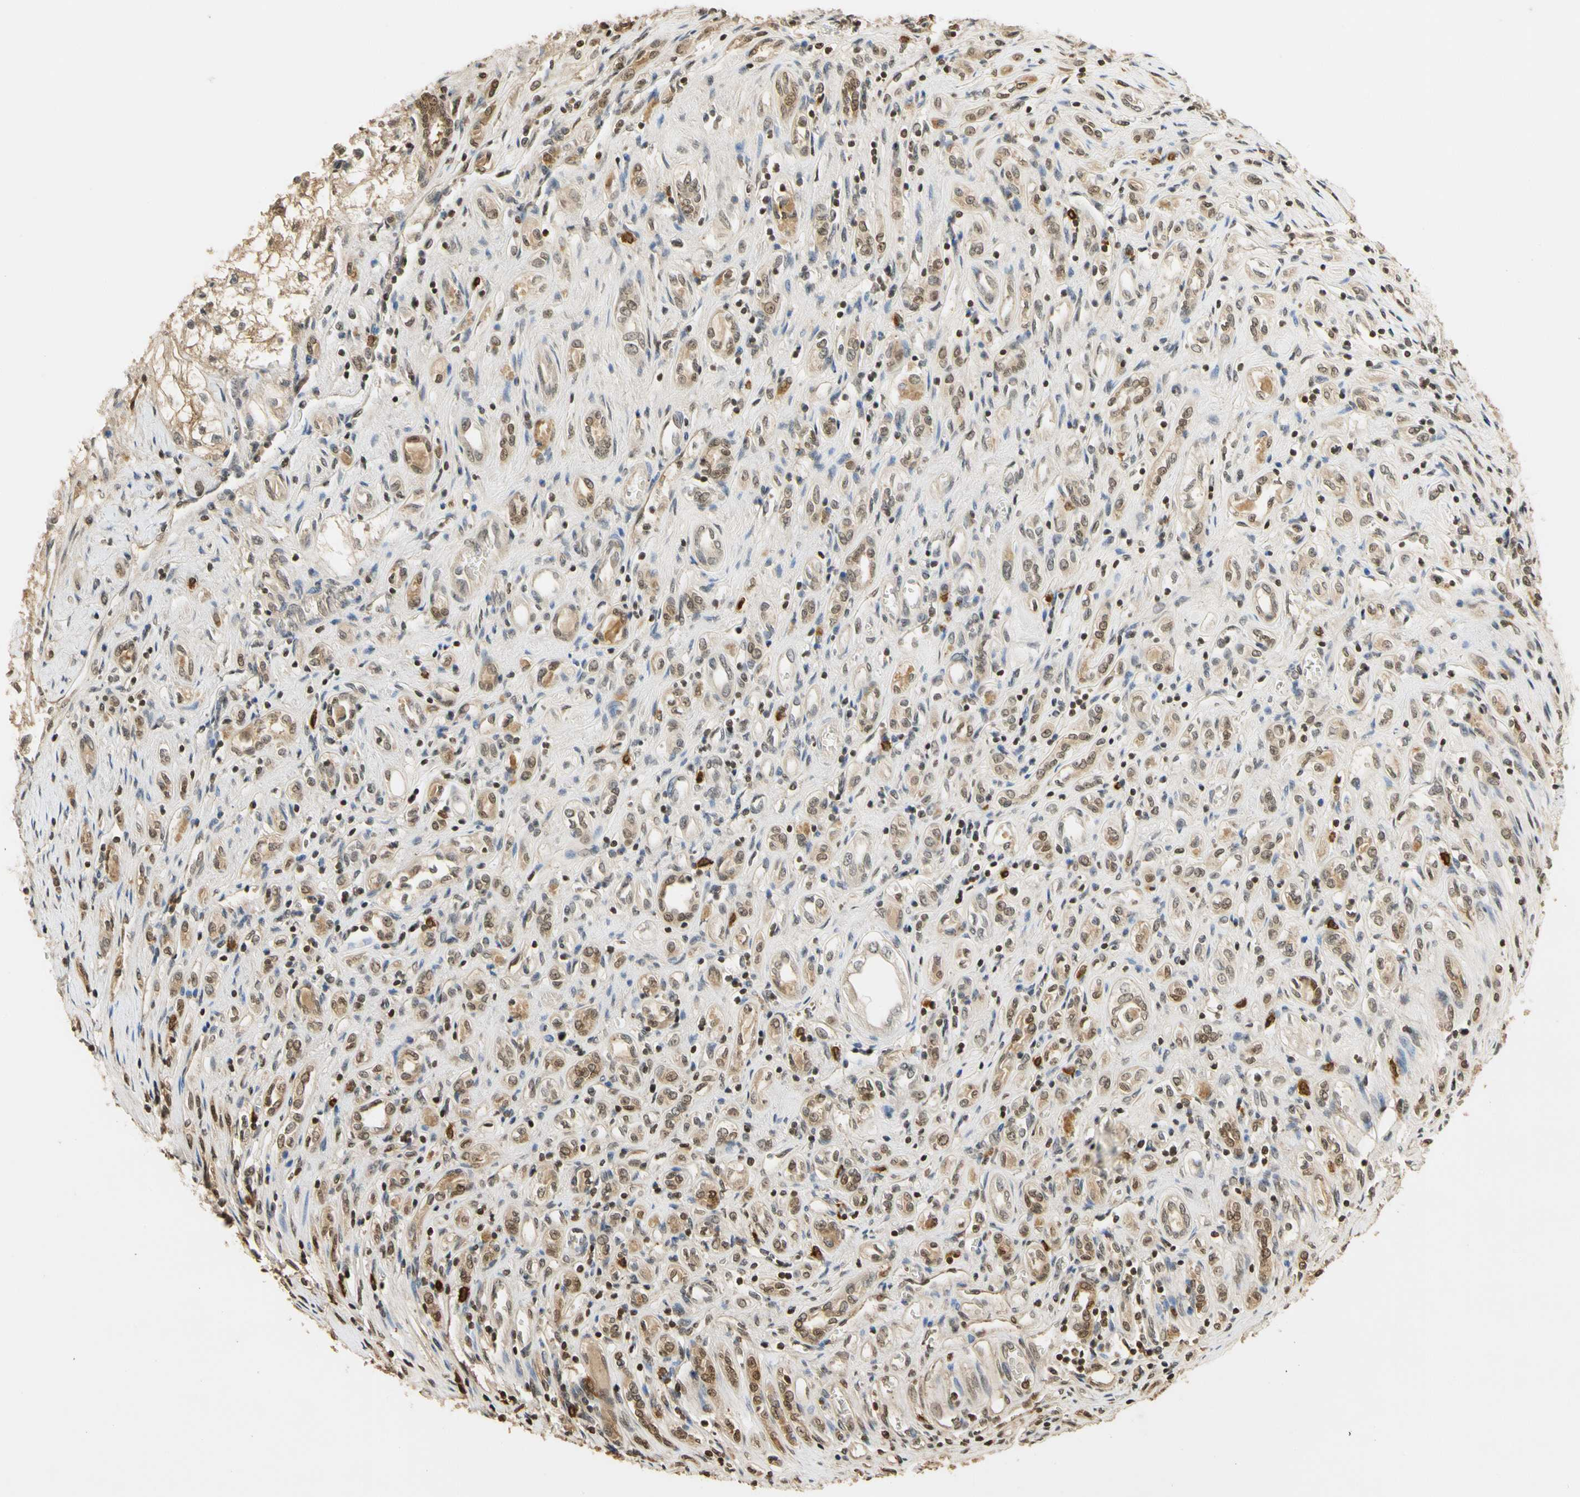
{"staining": {"intensity": "moderate", "quantity": ">75%", "location": "cytoplasmic/membranous,nuclear"}, "tissue": "renal cancer", "cell_type": "Tumor cells", "image_type": "cancer", "snomed": [{"axis": "morphology", "description": "Adenocarcinoma, NOS"}, {"axis": "topography", "description": "Kidney"}], "caption": "IHC (DAB) staining of renal cancer (adenocarcinoma) displays moderate cytoplasmic/membranous and nuclear protein staining in about >75% of tumor cells. (DAB IHC, brown staining for protein, blue staining for nuclei).", "gene": "SOD1", "patient": {"sex": "female", "age": 70}}